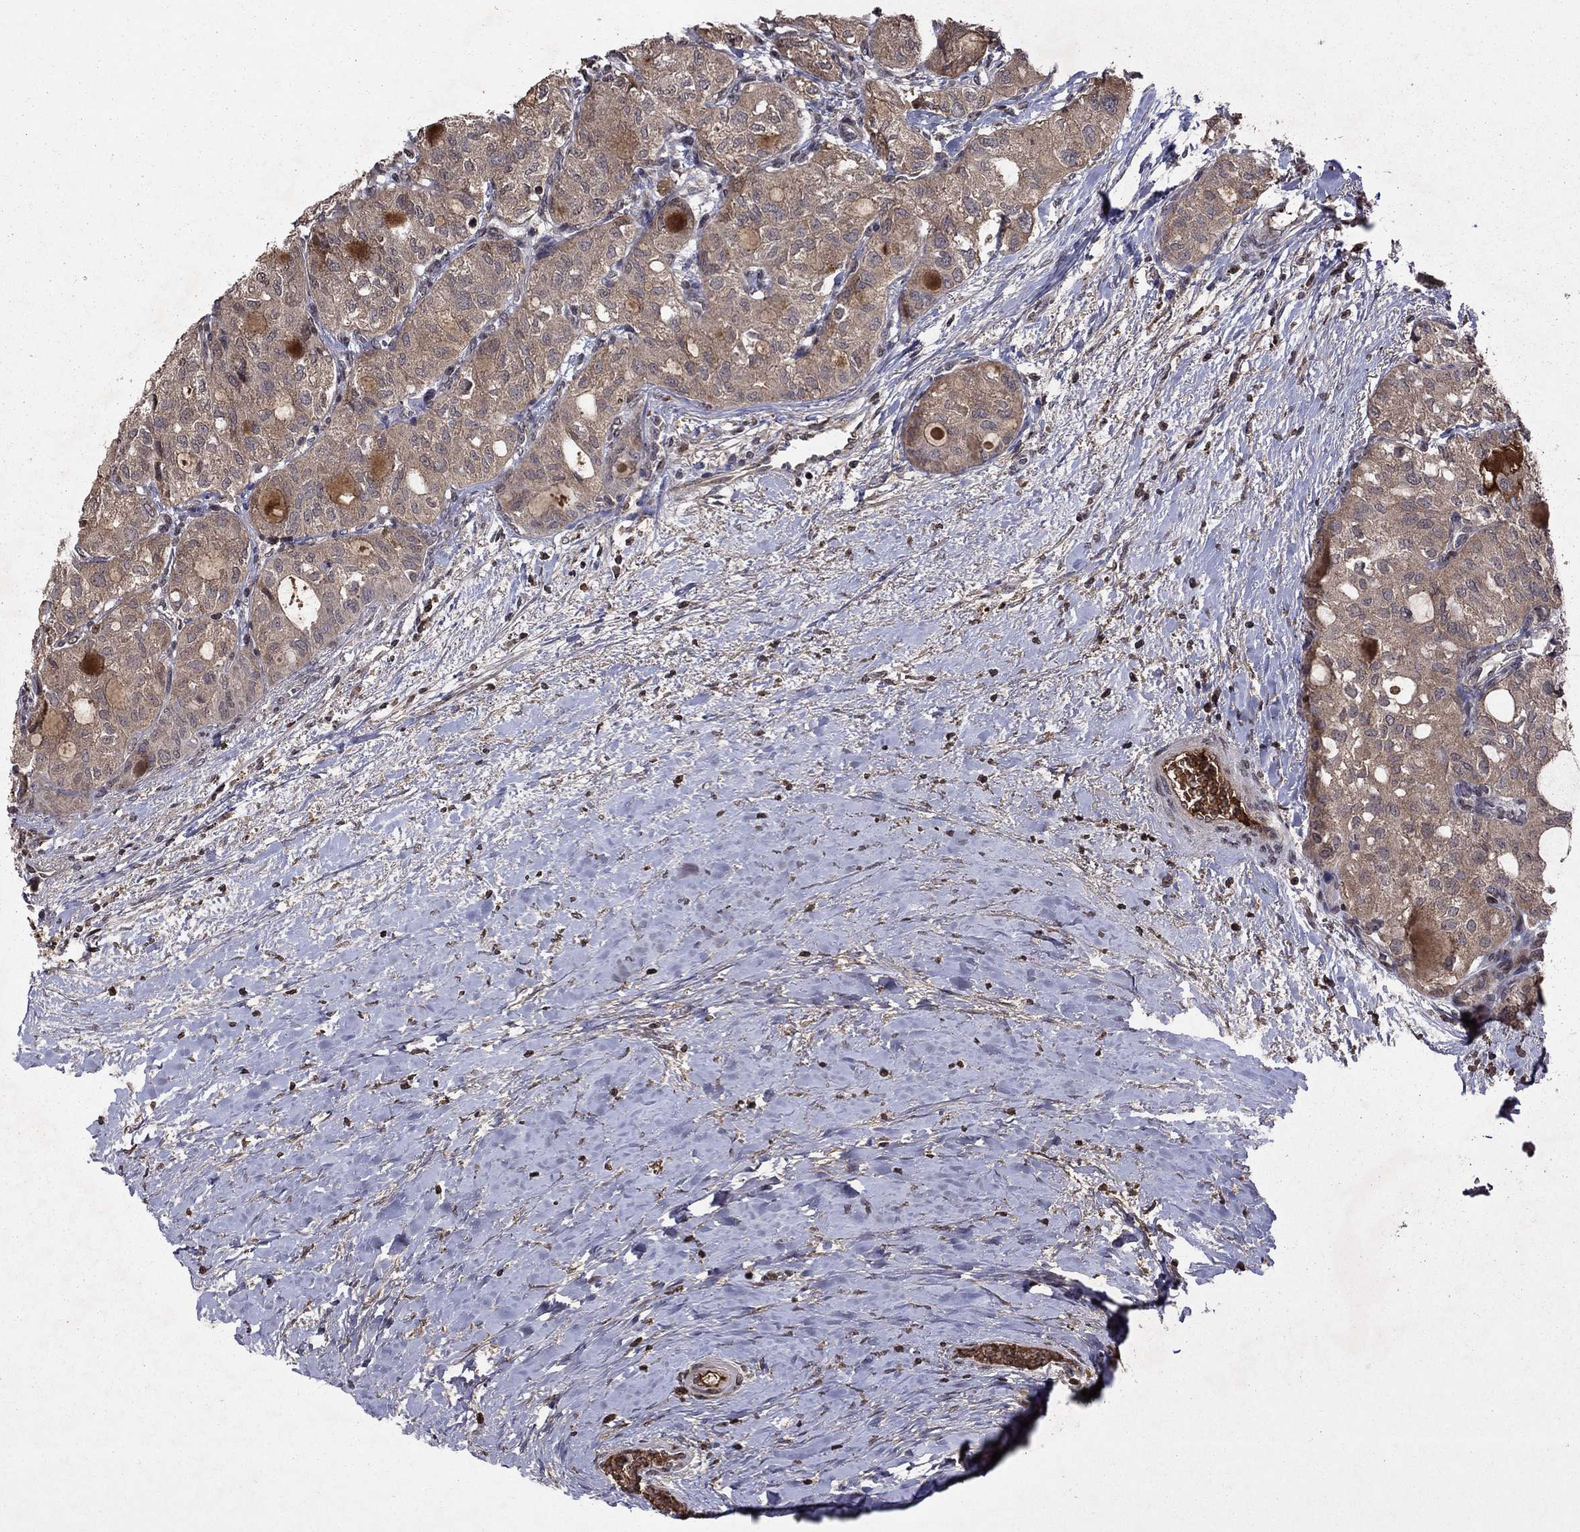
{"staining": {"intensity": "weak", "quantity": "<25%", "location": "cytoplasmic/membranous"}, "tissue": "thyroid cancer", "cell_type": "Tumor cells", "image_type": "cancer", "snomed": [{"axis": "morphology", "description": "Follicular adenoma carcinoma, NOS"}, {"axis": "topography", "description": "Thyroid gland"}], "caption": "Photomicrograph shows no protein expression in tumor cells of follicular adenoma carcinoma (thyroid) tissue.", "gene": "NLGN1", "patient": {"sex": "male", "age": 75}}